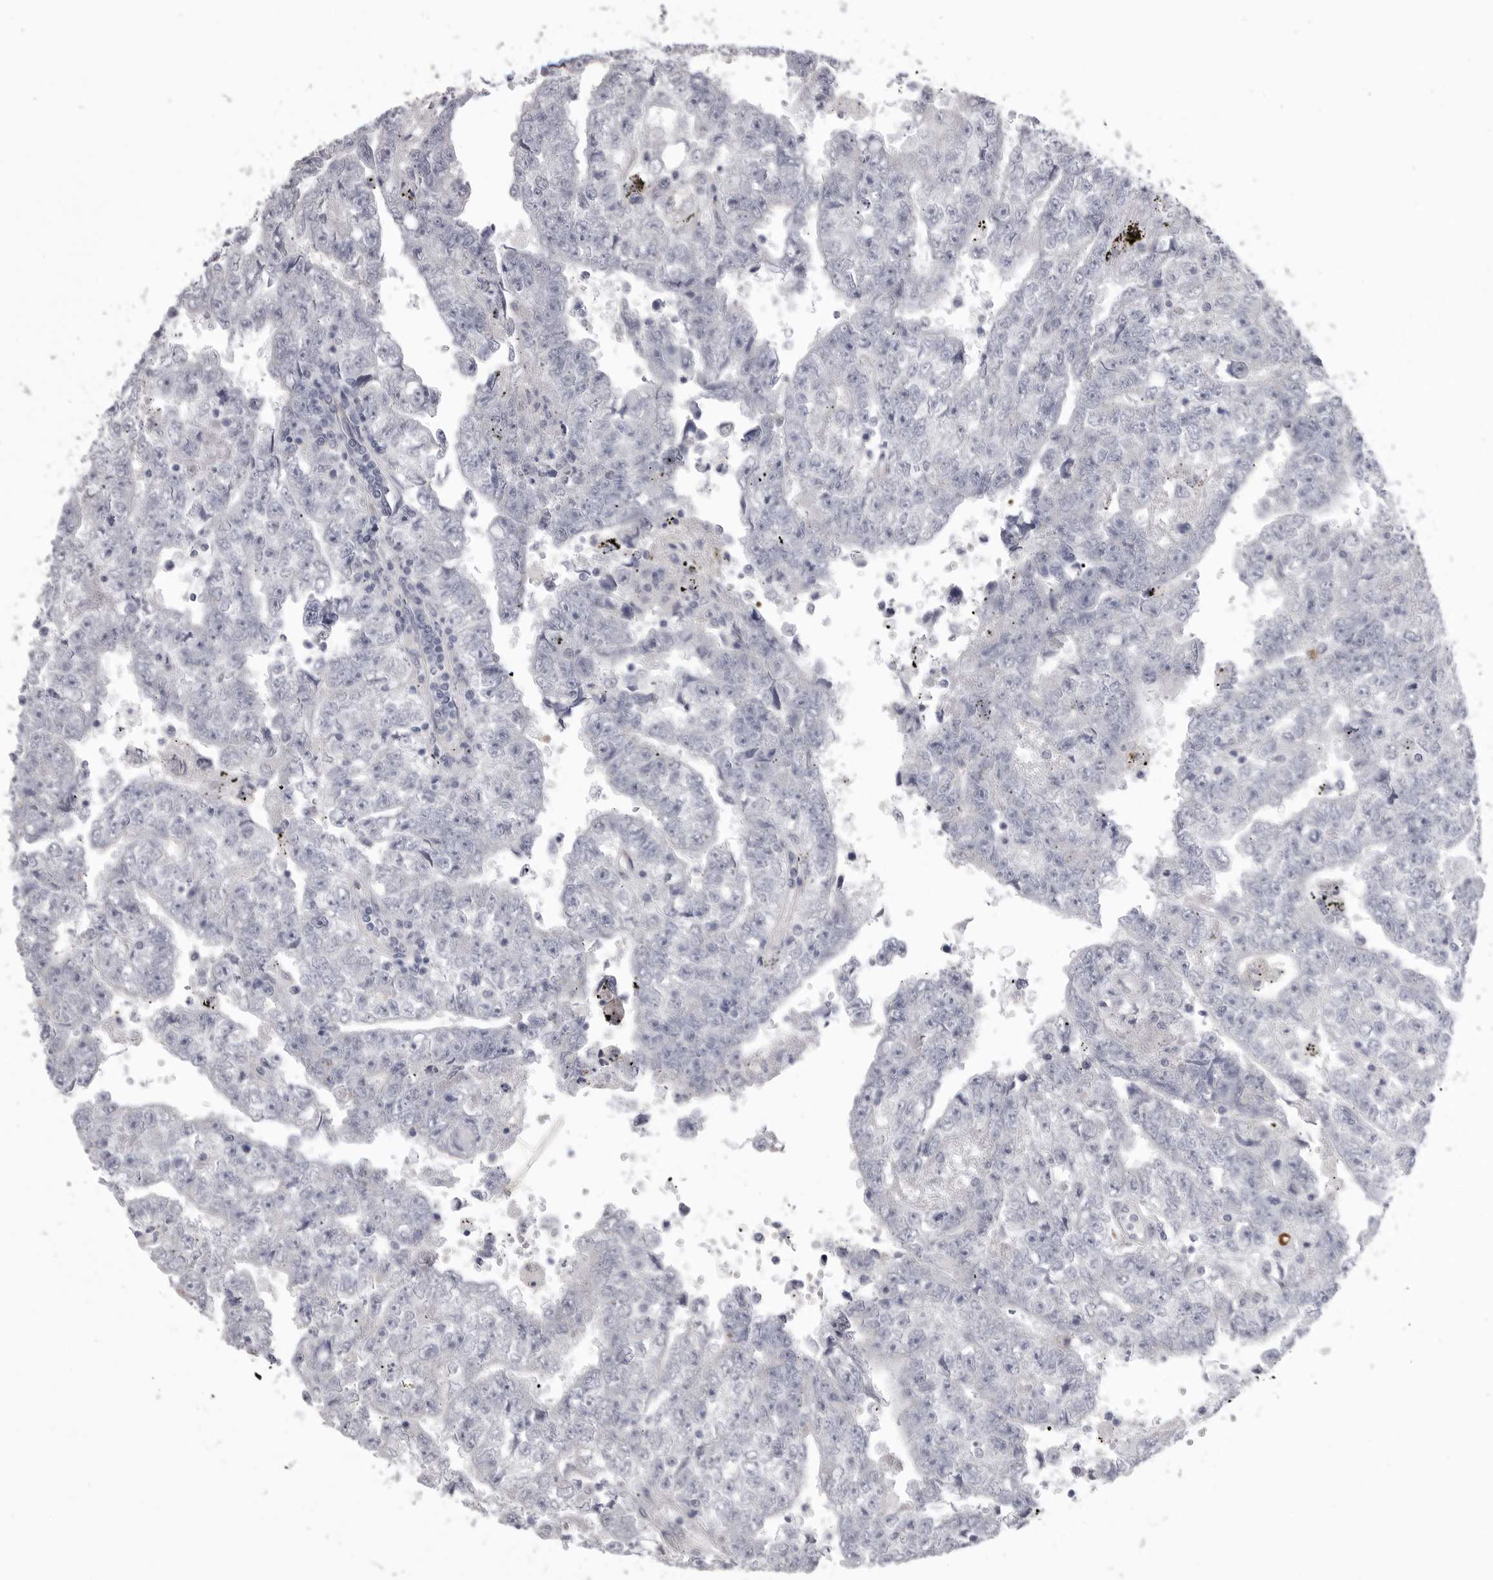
{"staining": {"intensity": "negative", "quantity": "none", "location": "none"}, "tissue": "testis cancer", "cell_type": "Tumor cells", "image_type": "cancer", "snomed": [{"axis": "morphology", "description": "Carcinoma, Embryonal, NOS"}, {"axis": "topography", "description": "Testis"}], "caption": "Tumor cells are negative for protein expression in human embryonal carcinoma (testis).", "gene": "SERPING1", "patient": {"sex": "male", "age": 25}}